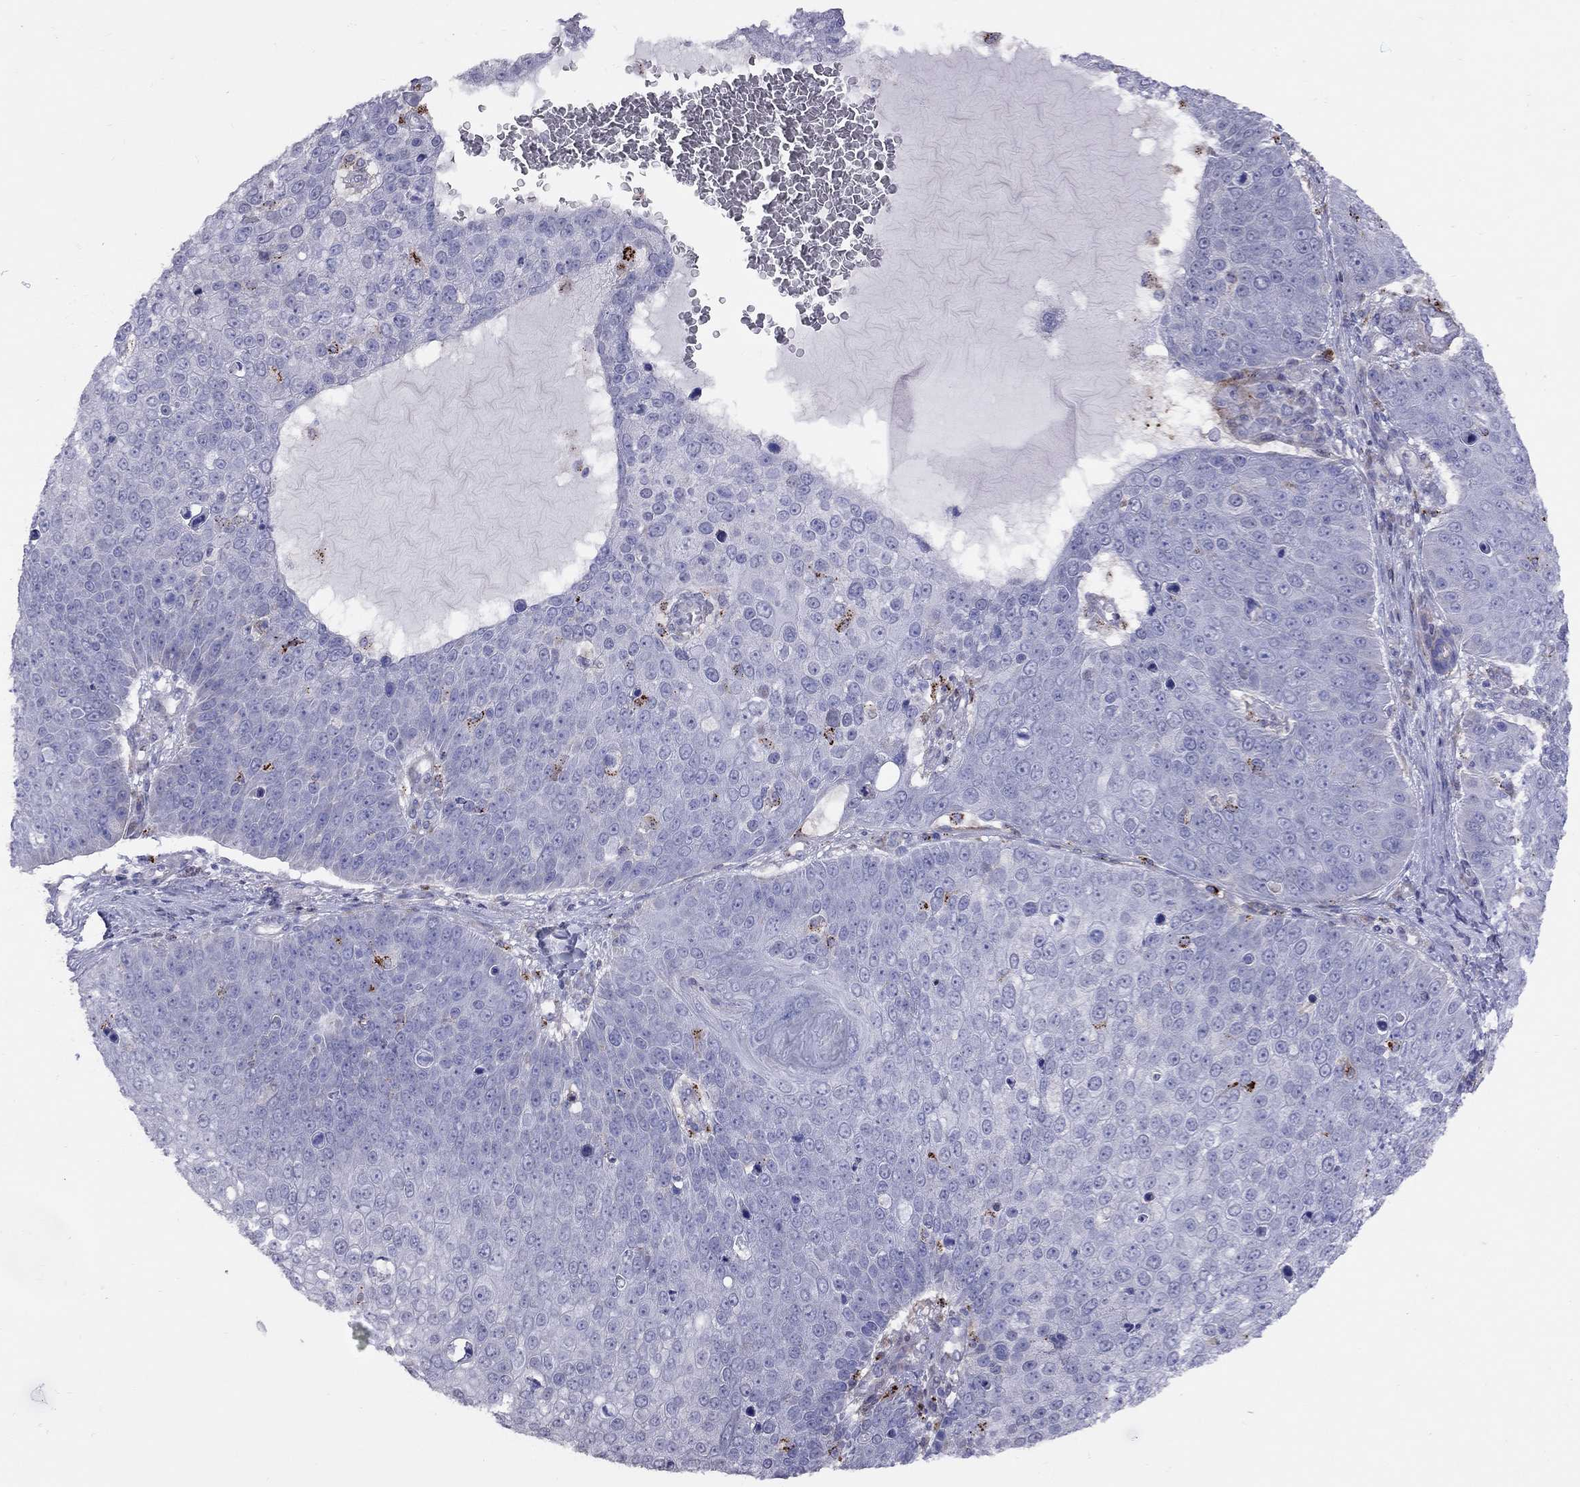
{"staining": {"intensity": "negative", "quantity": "none", "location": "none"}, "tissue": "skin cancer", "cell_type": "Tumor cells", "image_type": "cancer", "snomed": [{"axis": "morphology", "description": "Squamous cell carcinoma, NOS"}, {"axis": "topography", "description": "Skin"}], "caption": "Human skin cancer stained for a protein using immunohistochemistry exhibits no staining in tumor cells.", "gene": "MAGEB4", "patient": {"sex": "male", "age": 71}}